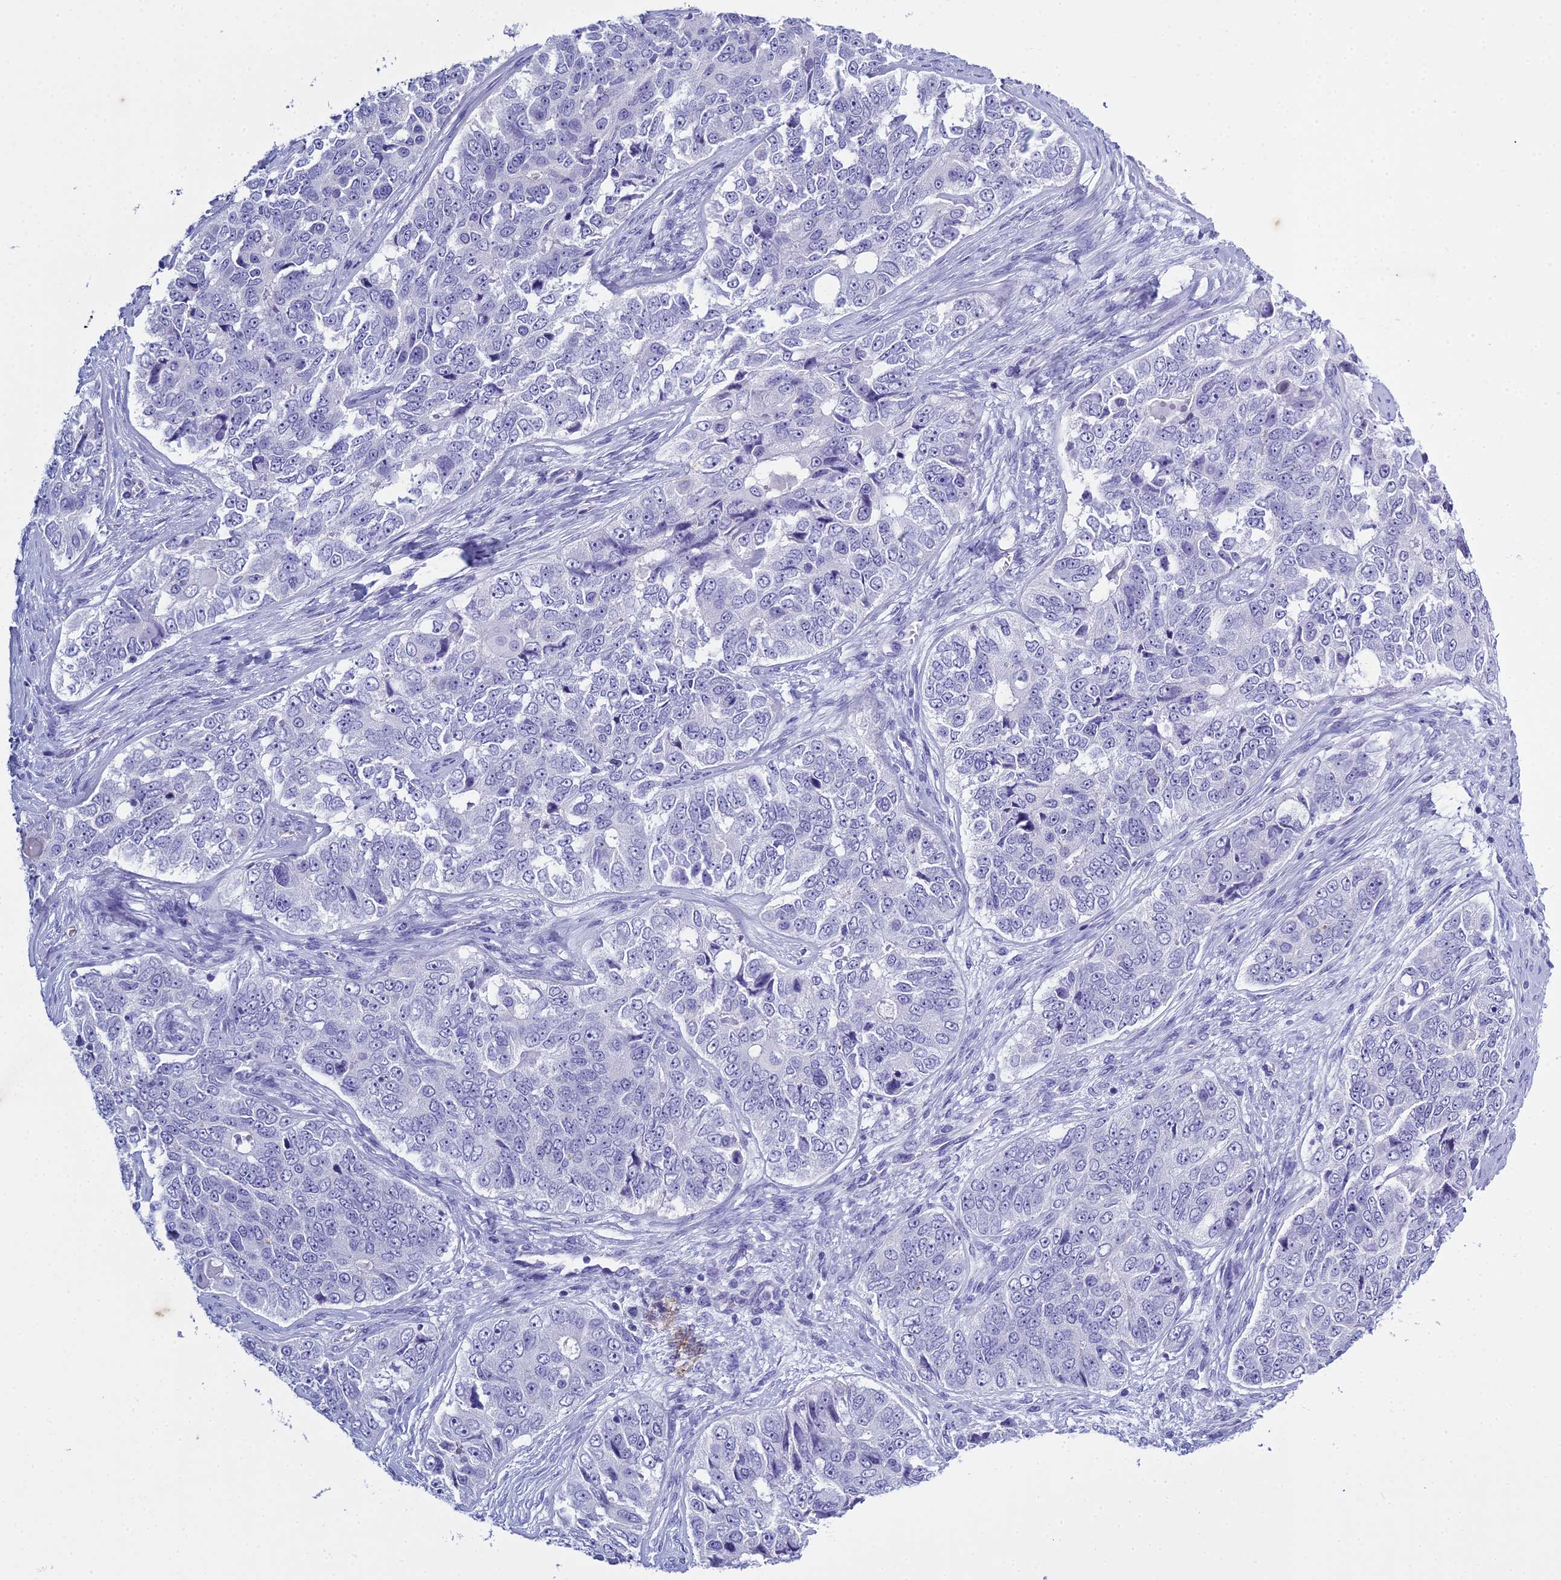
{"staining": {"intensity": "negative", "quantity": "none", "location": "none"}, "tissue": "ovarian cancer", "cell_type": "Tumor cells", "image_type": "cancer", "snomed": [{"axis": "morphology", "description": "Carcinoma, endometroid"}, {"axis": "topography", "description": "Ovary"}], "caption": "Photomicrograph shows no protein positivity in tumor cells of ovarian cancer tissue.", "gene": "HMGB4", "patient": {"sex": "female", "age": 51}}